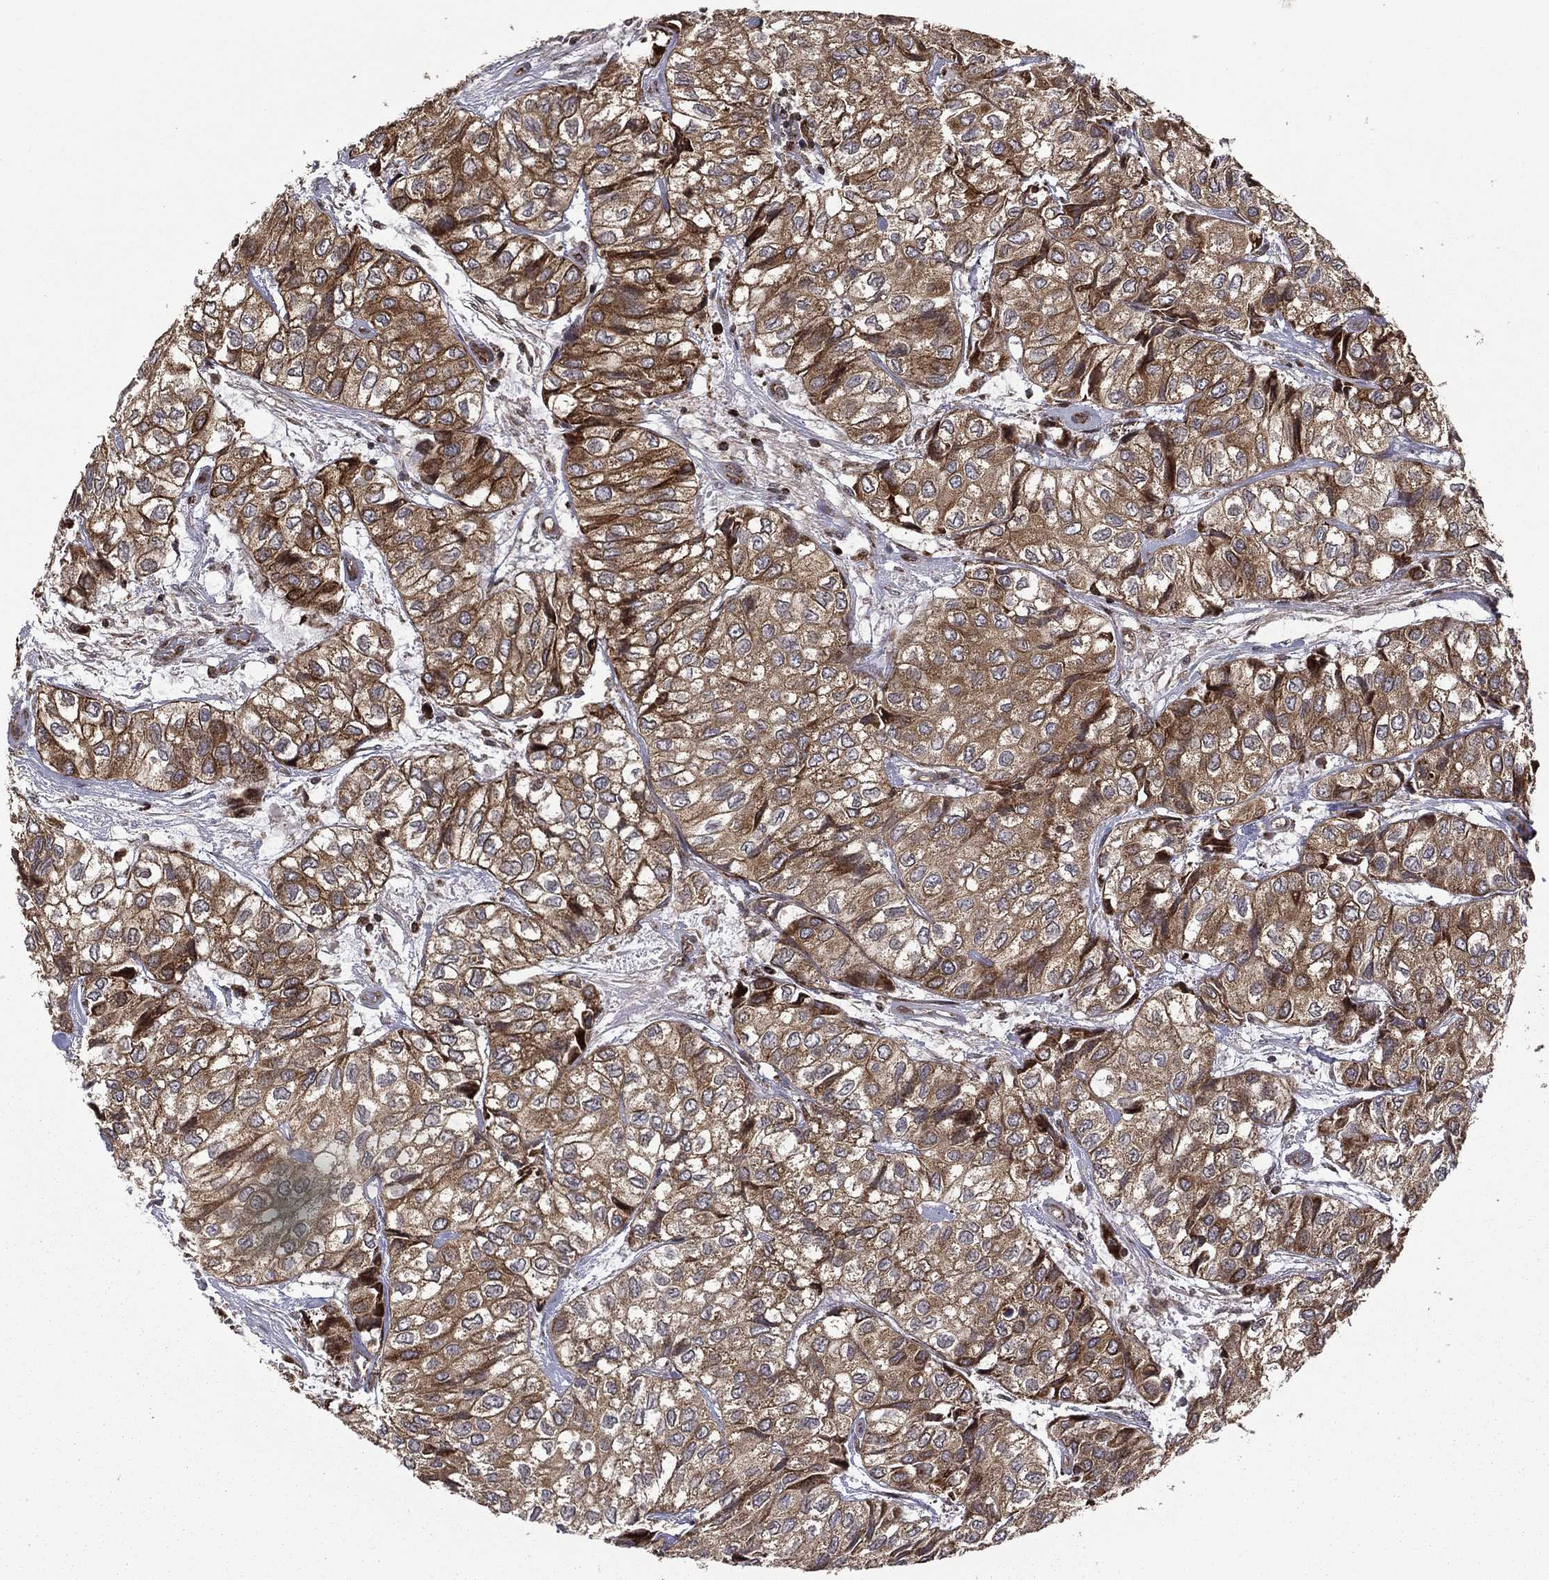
{"staining": {"intensity": "moderate", "quantity": ">75%", "location": "cytoplasmic/membranous"}, "tissue": "urothelial cancer", "cell_type": "Tumor cells", "image_type": "cancer", "snomed": [{"axis": "morphology", "description": "Urothelial carcinoma, High grade"}, {"axis": "topography", "description": "Urinary bladder"}], "caption": "About >75% of tumor cells in urothelial cancer show moderate cytoplasmic/membranous protein expression as visualized by brown immunohistochemical staining.", "gene": "GIMAP6", "patient": {"sex": "male", "age": 73}}